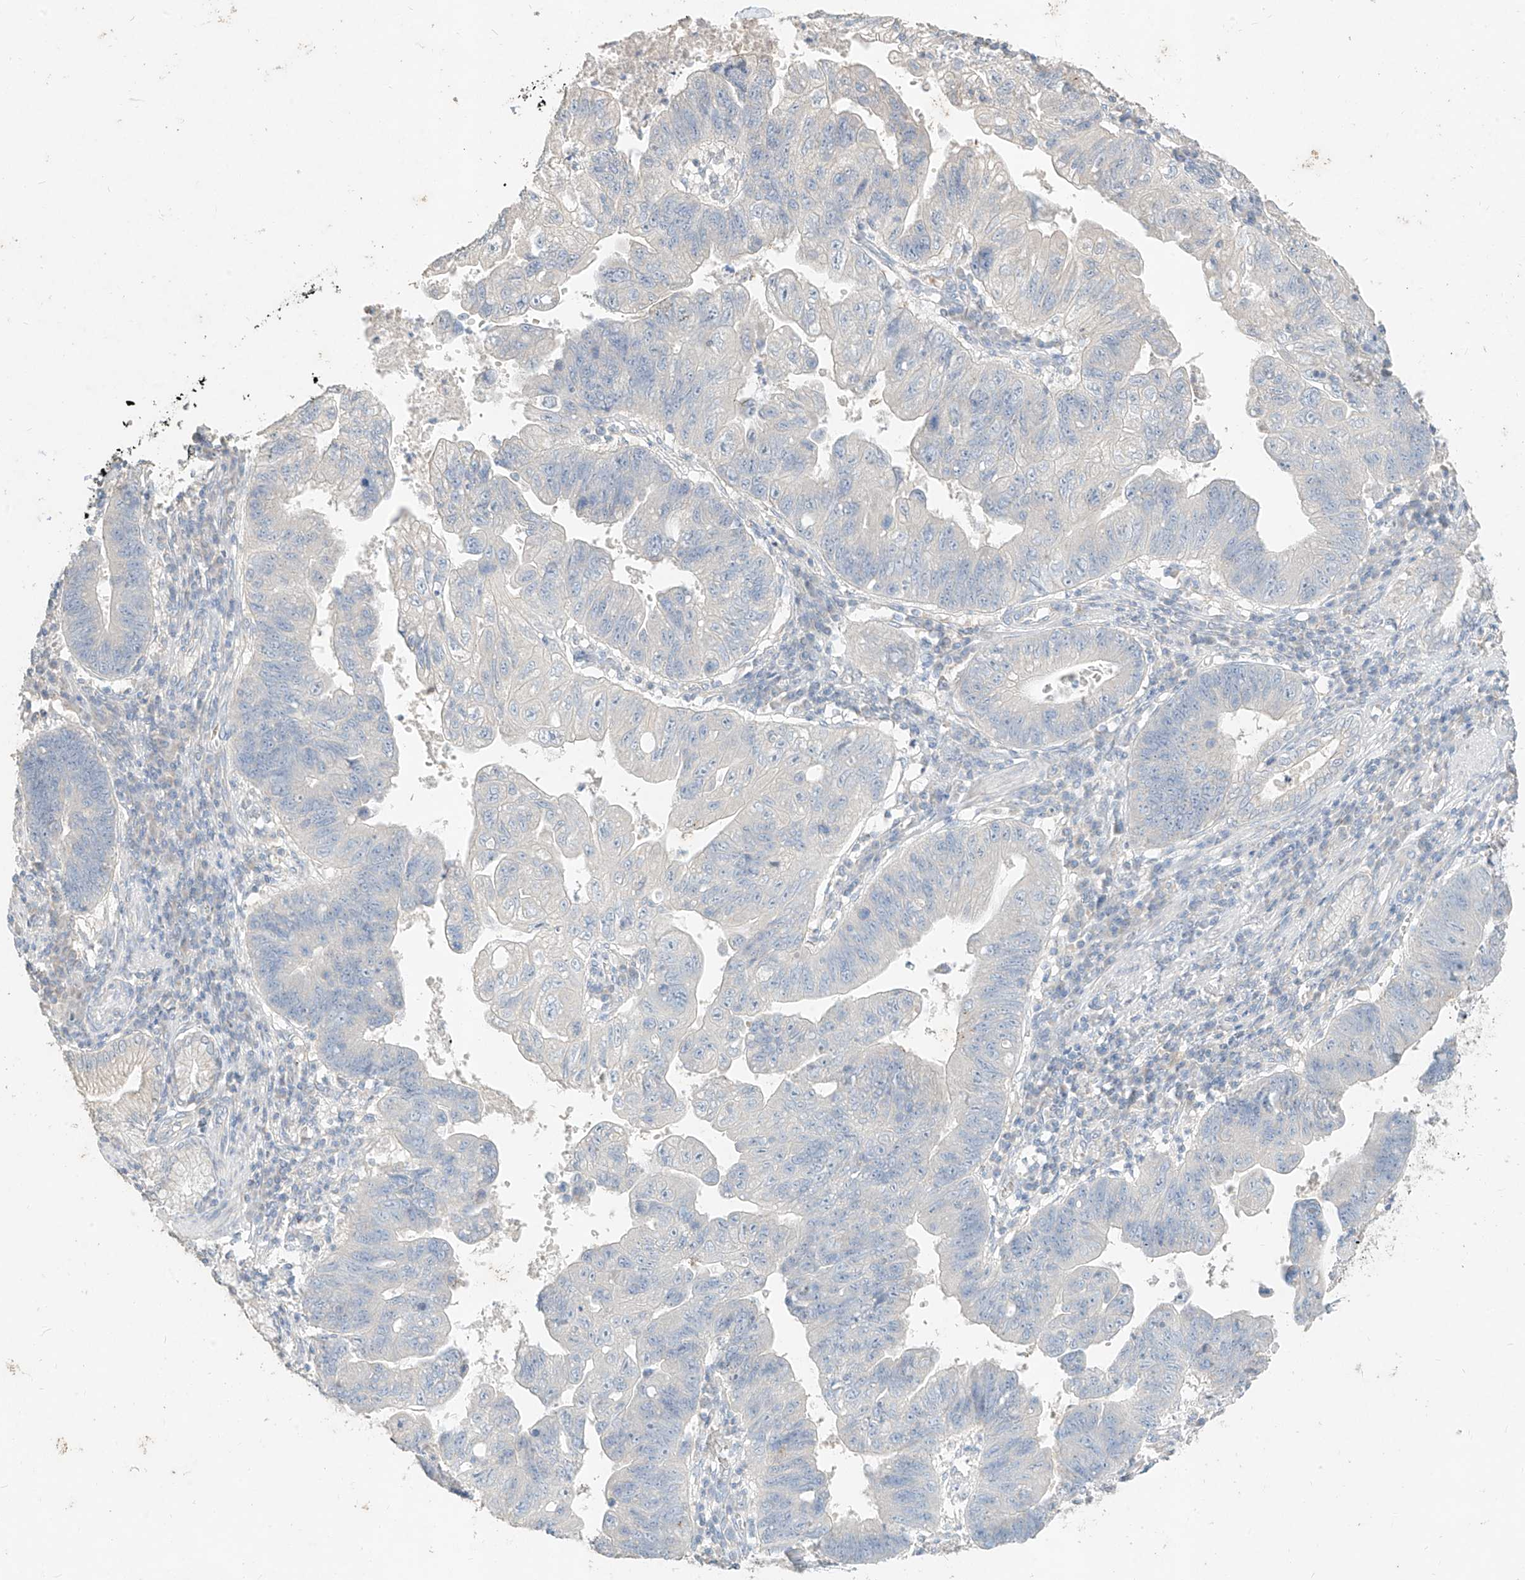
{"staining": {"intensity": "negative", "quantity": "none", "location": "none"}, "tissue": "stomach cancer", "cell_type": "Tumor cells", "image_type": "cancer", "snomed": [{"axis": "morphology", "description": "Adenocarcinoma, NOS"}, {"axis": "topography", "description": "Stomach"}], "caption": "An immunohistochemistry (IHC) image of stomach cancer (adenocarcinoma) is shown. There is no staining in tumor cells of stomach cancer (adenocarcinoma).", "gene": "ZZEF1", "patient": {"sex": "male", "age": 59}}